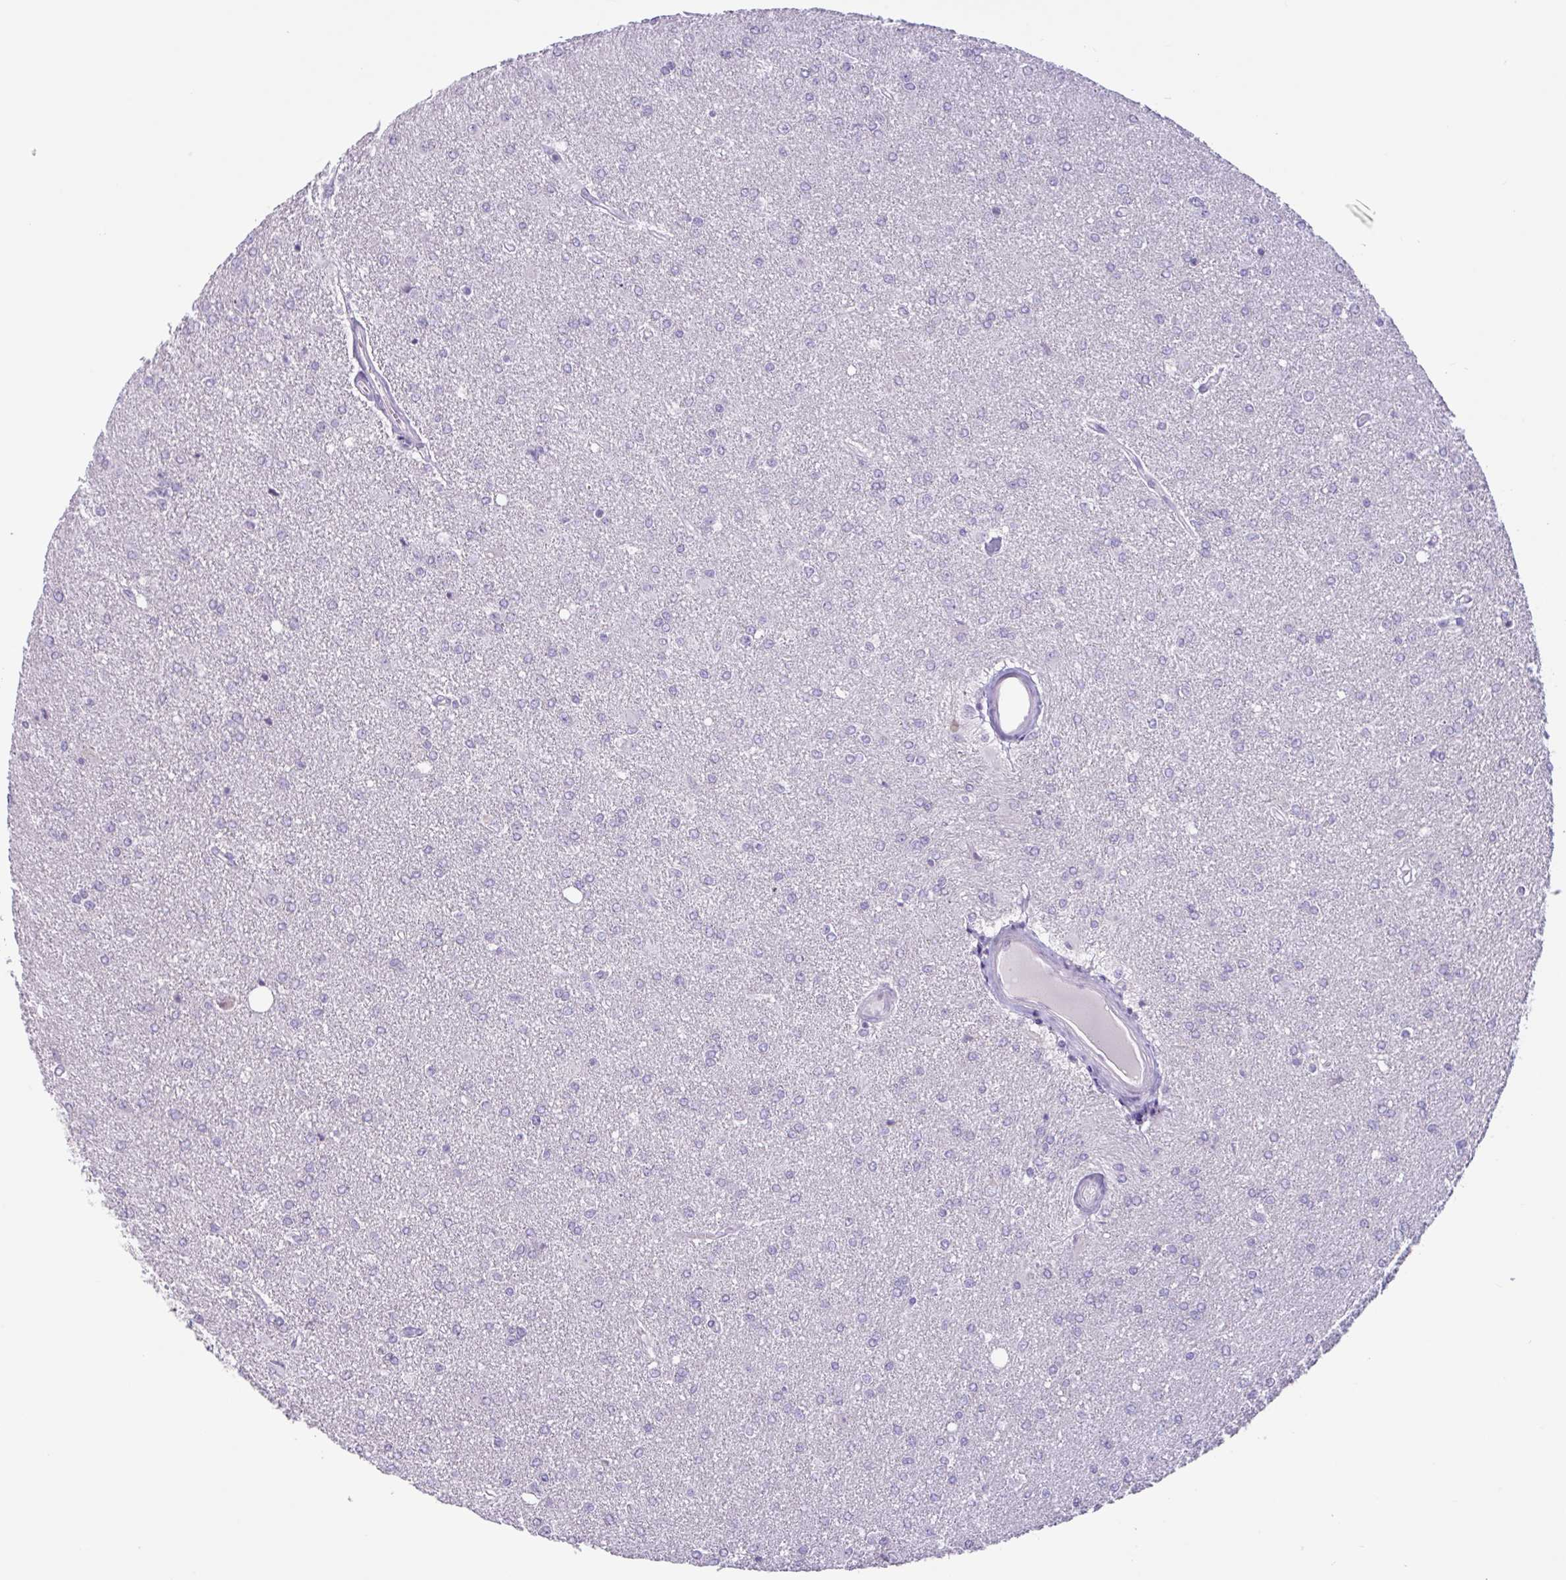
{"staining": {"intensity": "negative", "quantity": "none", "location": "none"}, "tissue": "glioma", "cell_type": "Tumor cells", "image_type": "cancer", "snomed": [{"axis": "morphology", "description": "Glioma, malignant, High grade"}, {"axis": "topography", "description": "Brain"}], "caption": "The photomicrograph shows no staining of tumor cells in malignant glioma (high-grade).", "gene": "CTSE", "patient": {"sex": "male", "age": 67}}